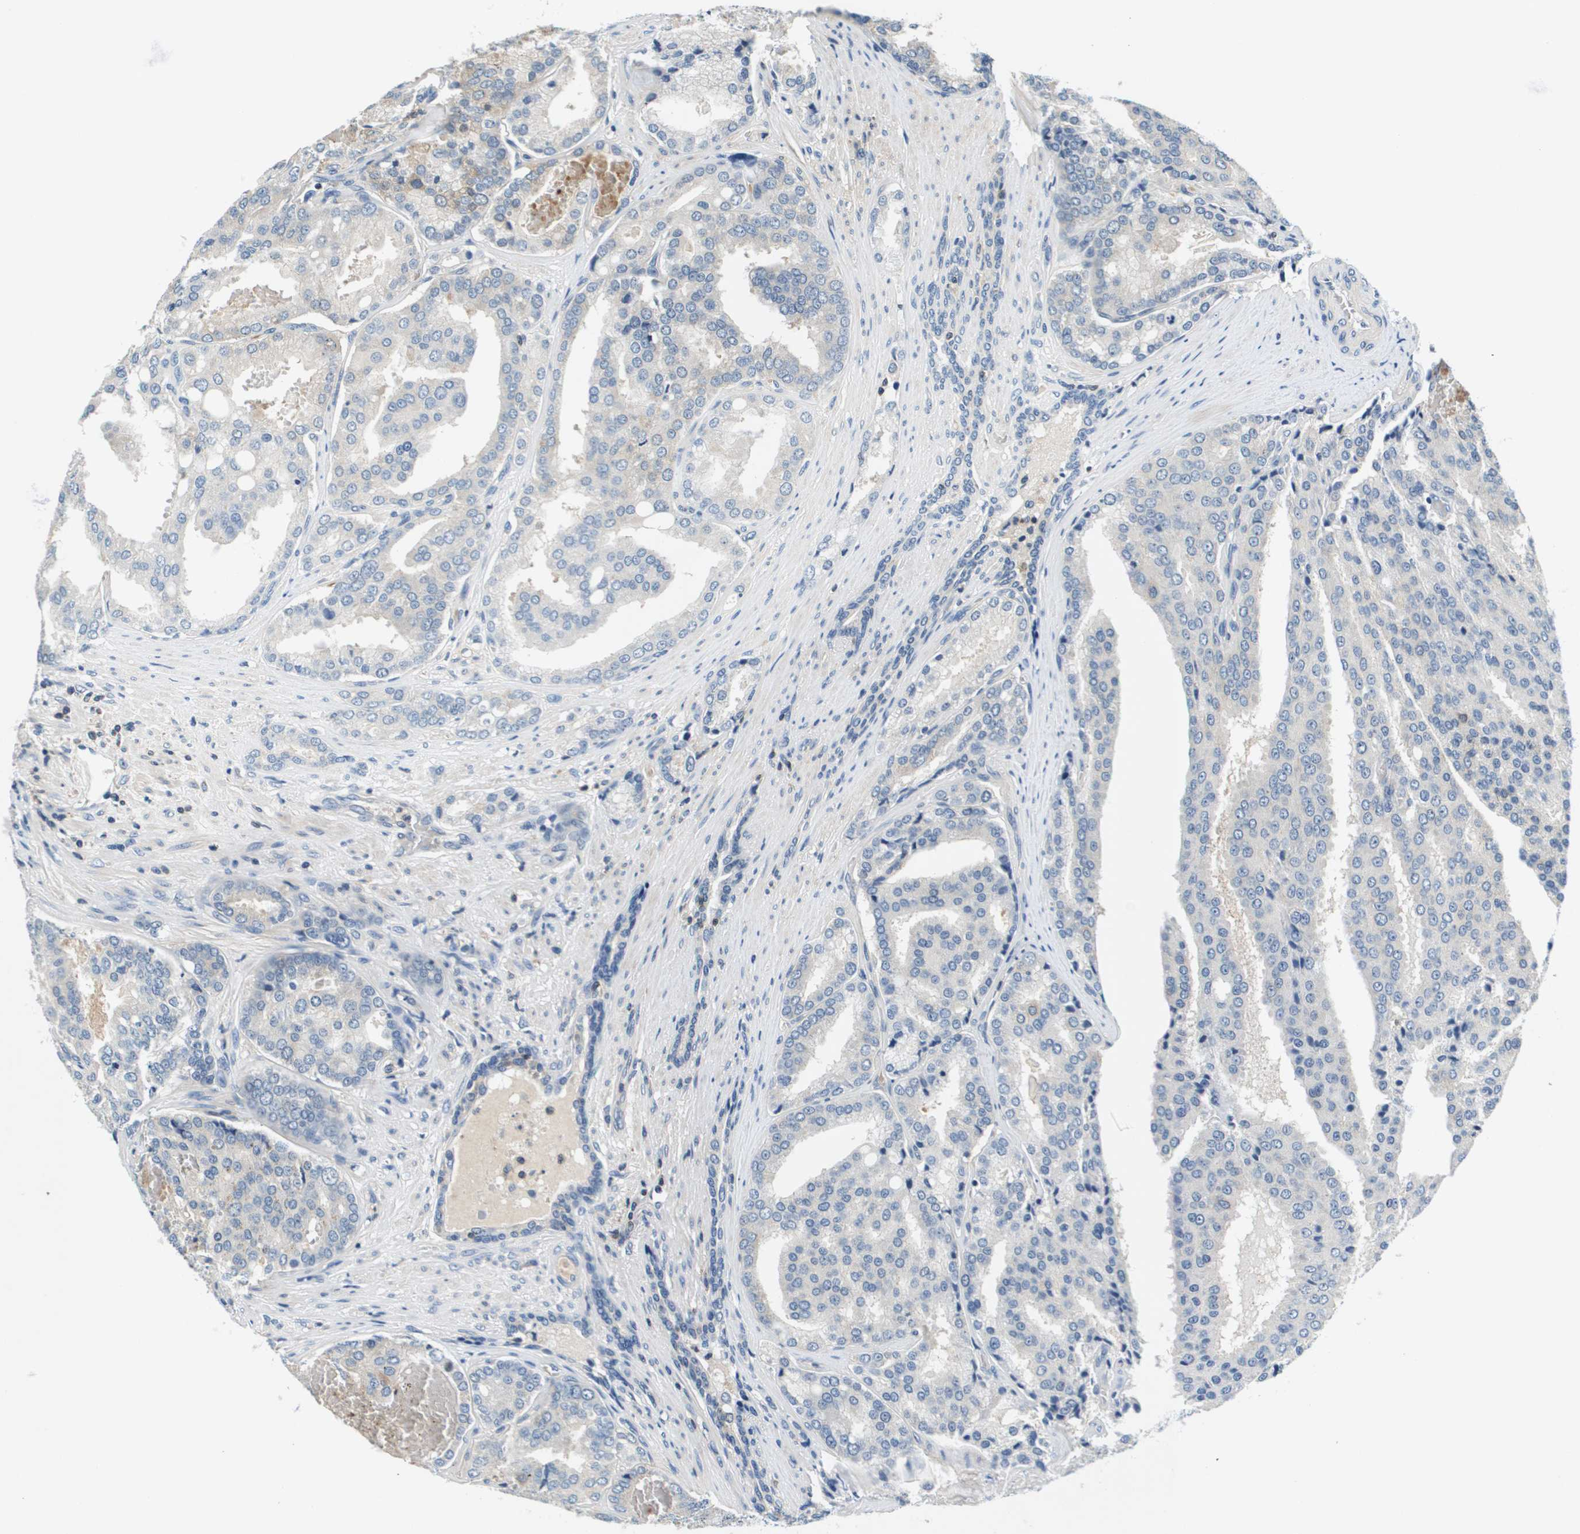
{"staining": {"intensity": "weak", "quantity": "25%-75%", "location": "cytoplasmic/membranous"}, "tissue": "prostate cancer", "cell_type": "Tumor cells", "image_type": "cancer", "snomed": [{"axis": "morphology", "description": "Adenocarcinoma, High grade"}, {"axis": "topography", "description": "Prostate"}], "caption": "Prostate high-grade adenocarcinoma stained with a protein marker exhibits weak staining in tumor cells.", "gene": "KCNQ5", "patient": {"sex": "male", "age": 50}}